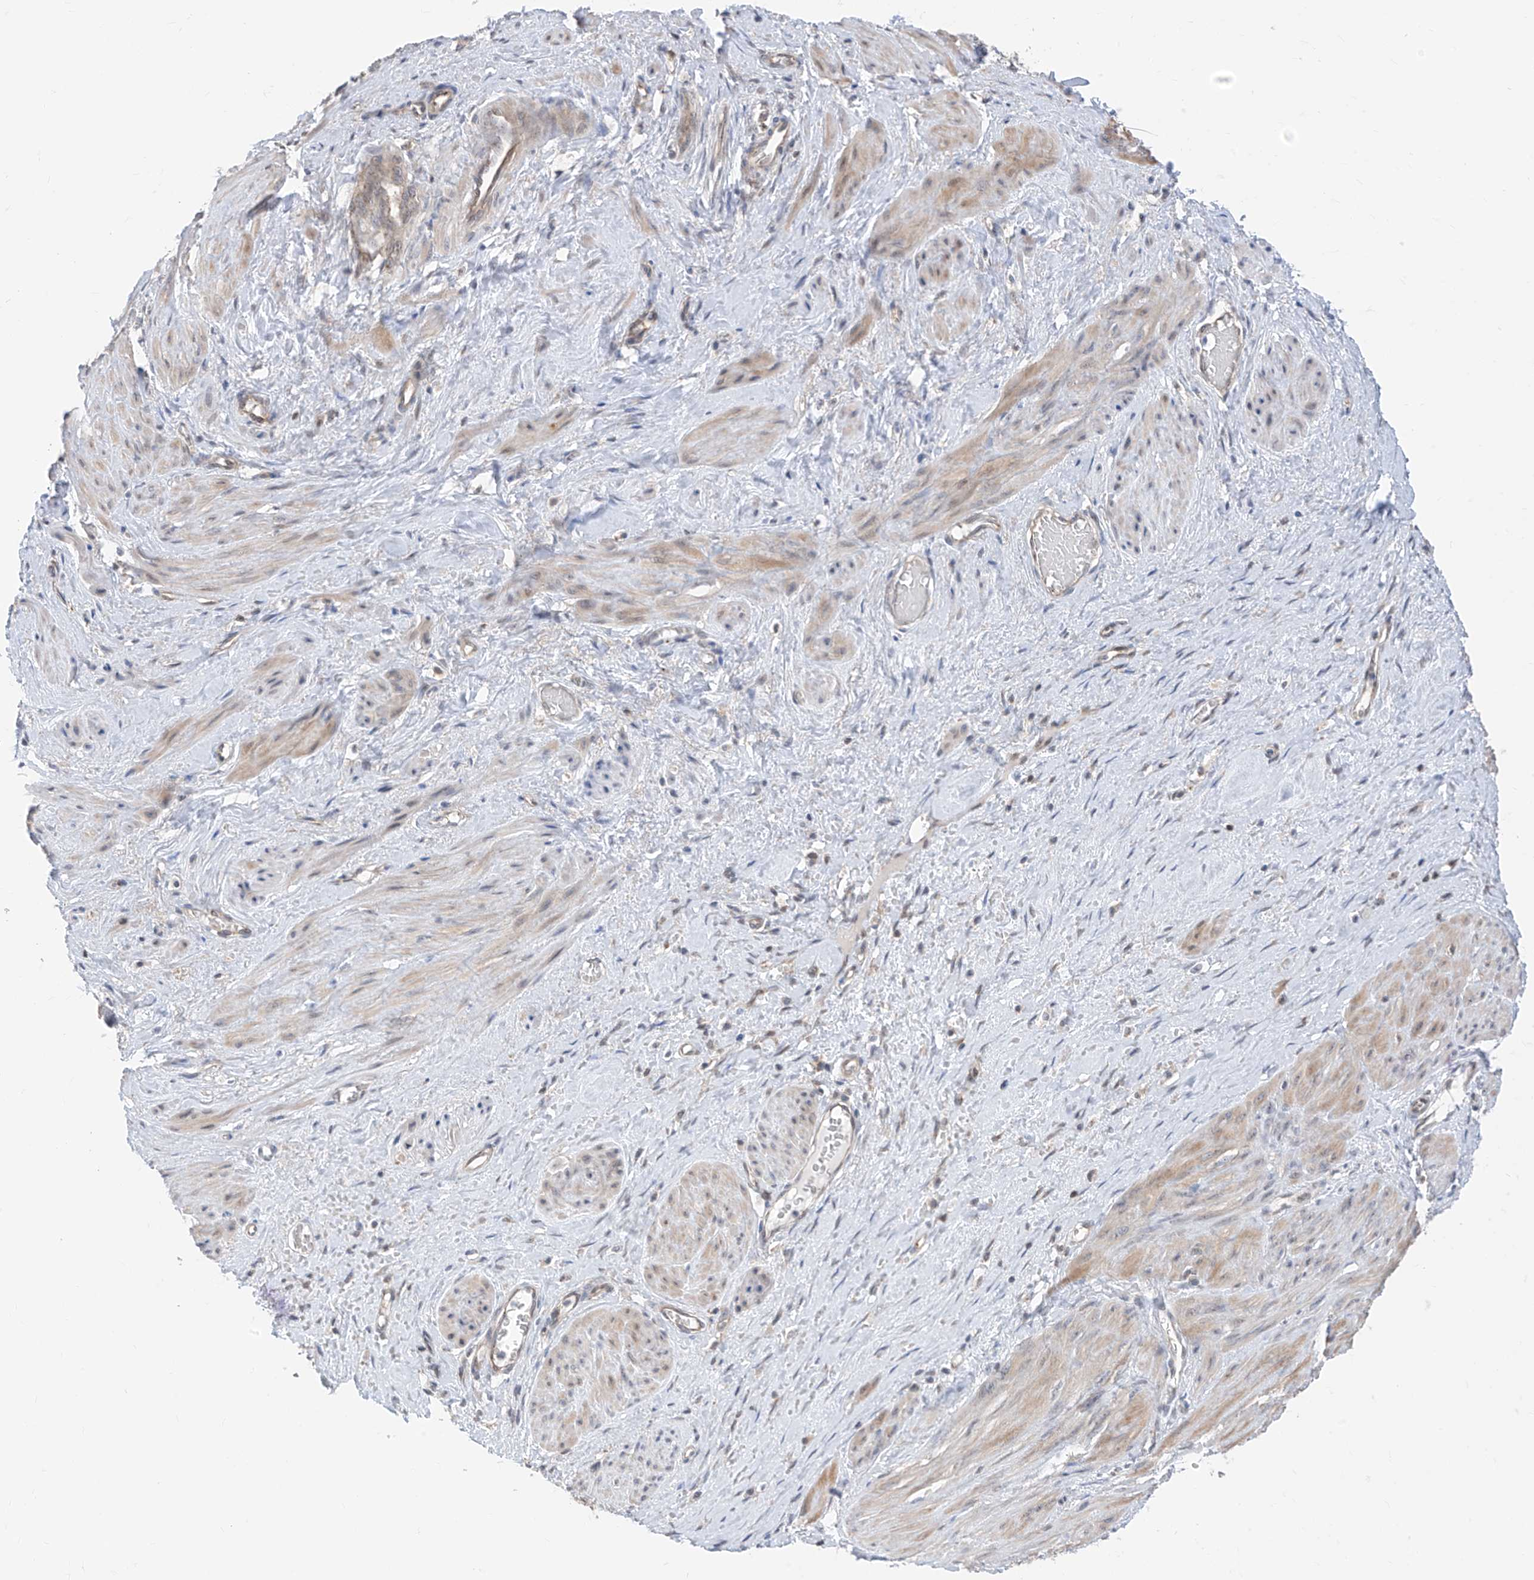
{"staining": {"intensity": "weak", "quantity": ">75%", "location": "cytoplasmic/membranous"}, "tissue": "smooth muscle", "cell_type": "Smooth muscle cells", "image_type": "normal", "snomed": [{"axis": "morphology", "description": "Normal tissue, NOS"}, {"axis": "topography", "description": "Endometrium"}], "caption": "Immunohistochemistry image of benign smooth muscle stained for a protein (brown), which shows low levels of weak cytoplasmic/membranous expression in approximately >75% of smooth muscle cells.", "gene": "TTC38", "patient": {"sex": "female", "age": 33}}